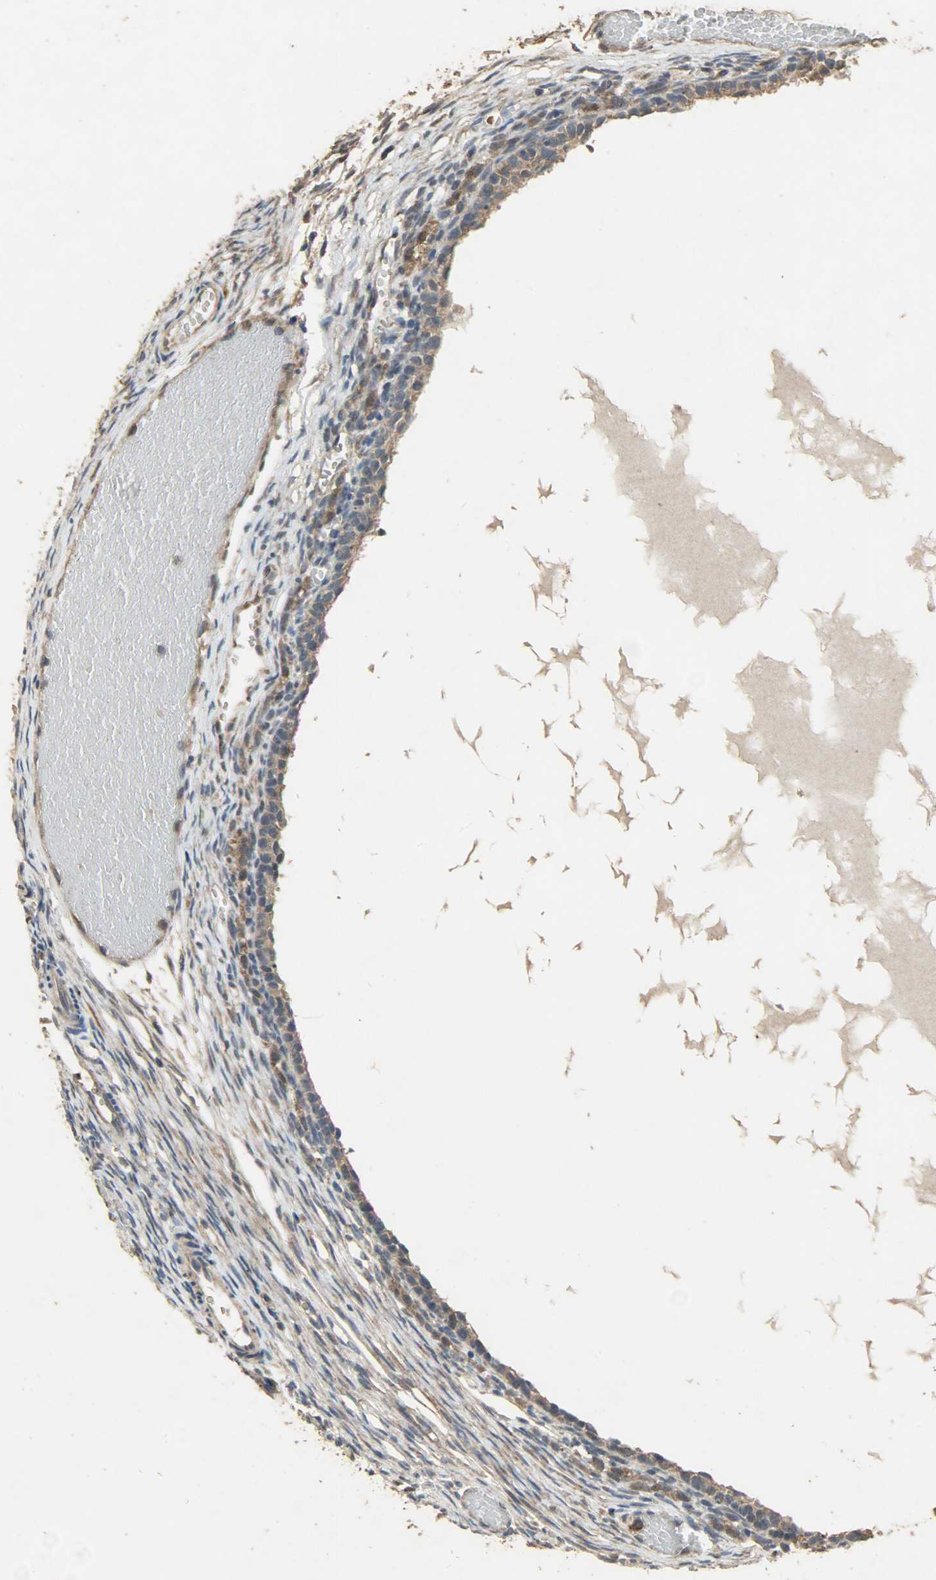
{"staining": {"intensity": "weak", "quantity": "25%-75%", "location": "cytoplasmic/membranous"}, "tissue": "ovary", "cell_type": "Ovarian stroma cells", "image_type": "normal", "snomed": [{"axis": "morphology", "description": "Normal tissue, NOS"}, {"axis": "topography", "description": "Ovary"}], "caption": "The histopathology image exhibits a brown stain indicating the presence of a protein in the cytoplasmic/membranous of ovarian stroma cells in ovary.", "gene": "CDKN2C", "patient": {"sex": "female", "age": 35}}